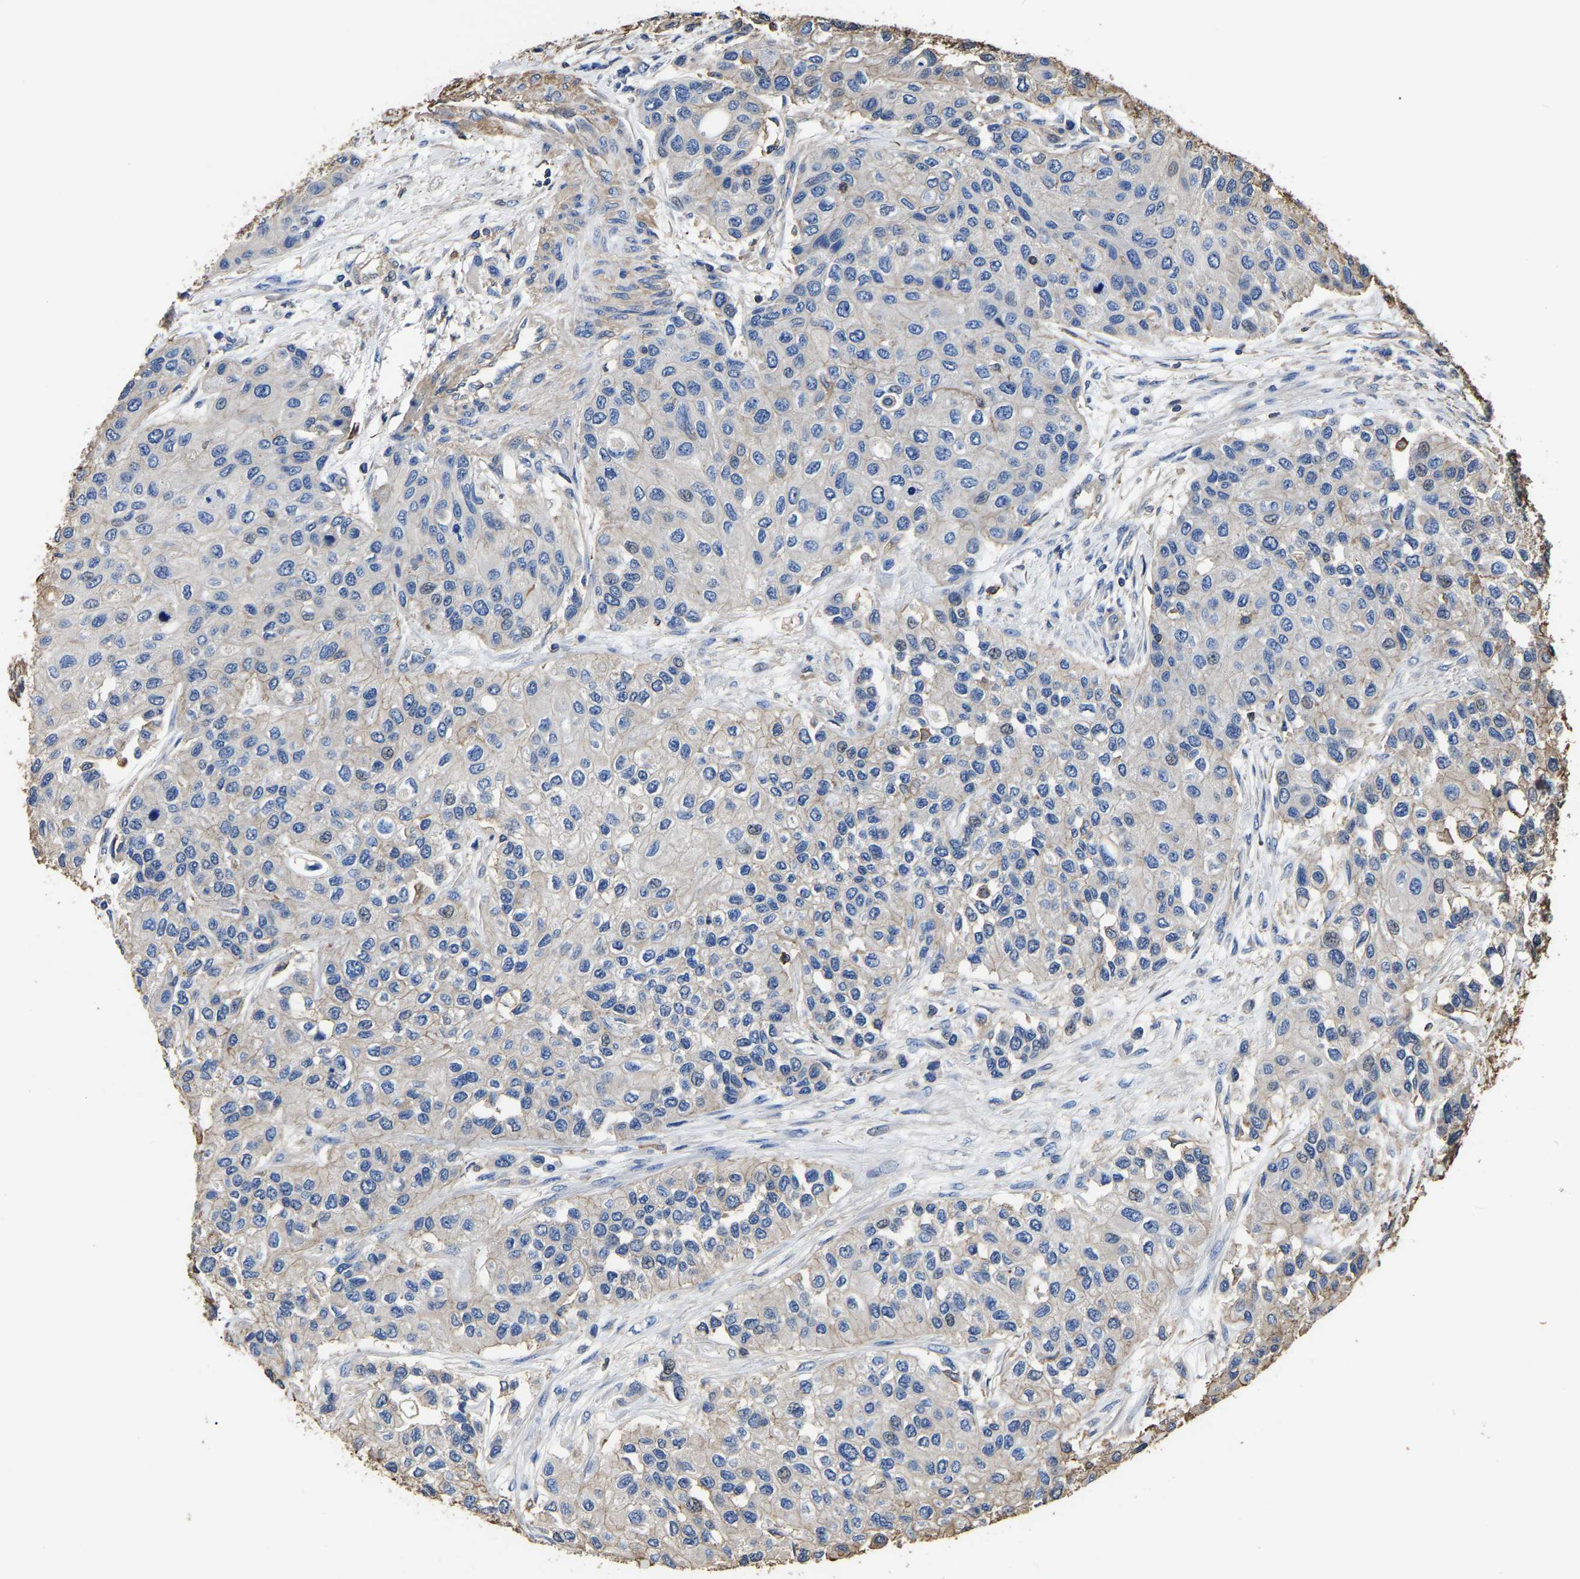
{"staining": {"intensity": "negative", "quantity": "none", "location": "none"}, "tissue": "urothelial cancer", "cell_type": "Tumor cells", "image_type": "cancer", "snomed": [{"axis": "morphology", "description": "Urothelial carcinoma, High grade"}, {"axis": "topography", "description": "Urinary bladder"}], "caption": "Immunohistochemical staining of human urothelial cancer shows no significant staining in tumor cells.", "gene": "ARMT1", "patient": {"sex": "female", "age": 56}}